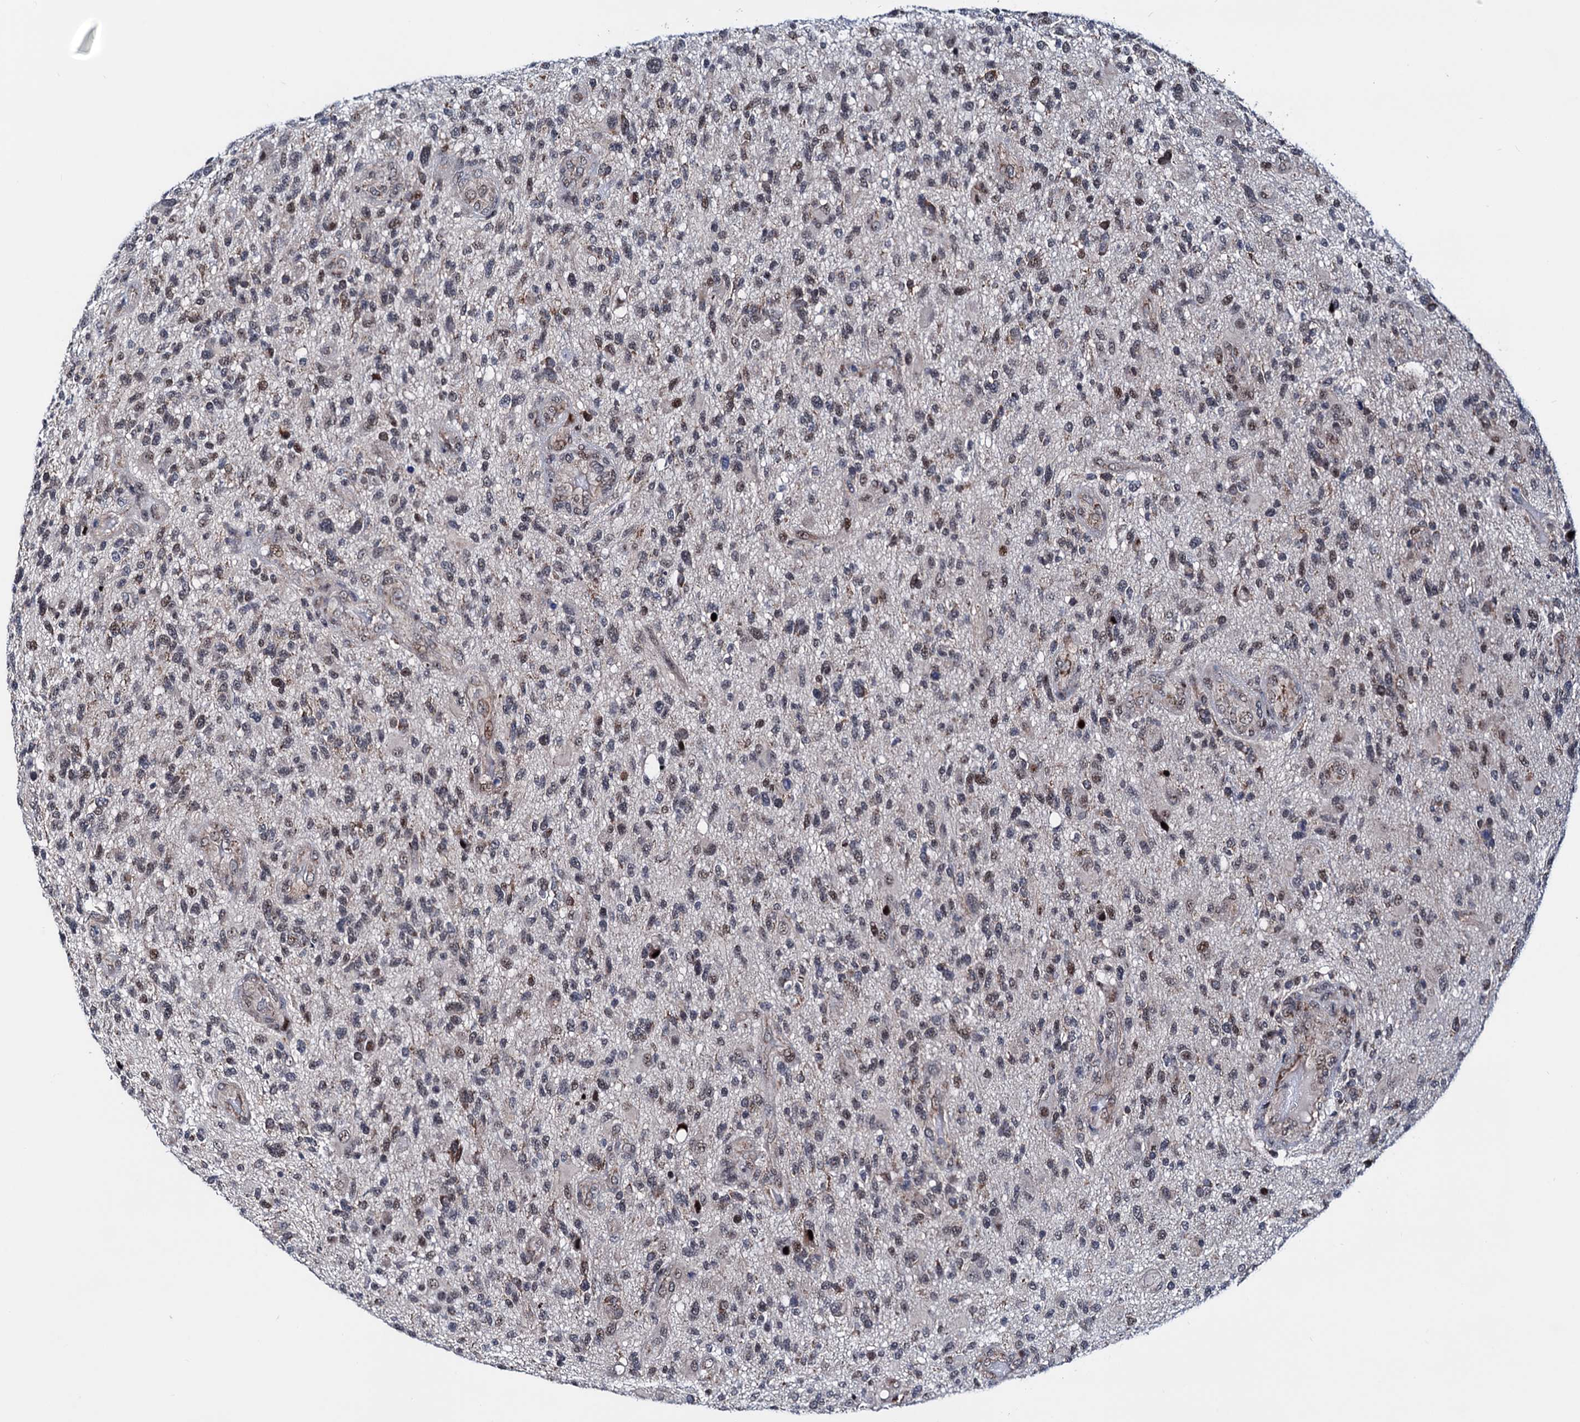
{"staining": {"intensity": "weak", "quantity": "25%-75%", "location": "nuclear"}, "tissue": "glioma", "cell_type": "Tumor cells", "image_type": "cancer", "snomed": [{"axis": "morphology", "description": "Glioma, malignant, High grade"}, {"axis": "topography", "description": "Brain"}], "caption": "Glioma stained for a protein displays weak nuclear positivity in tumor cells. Using DAB (brown) and hematoxylin (blue) stains, captured at high magnification using brightfield microscopy.", "gene": "COA4", "patient": {"sex": "male", "age": 47}}